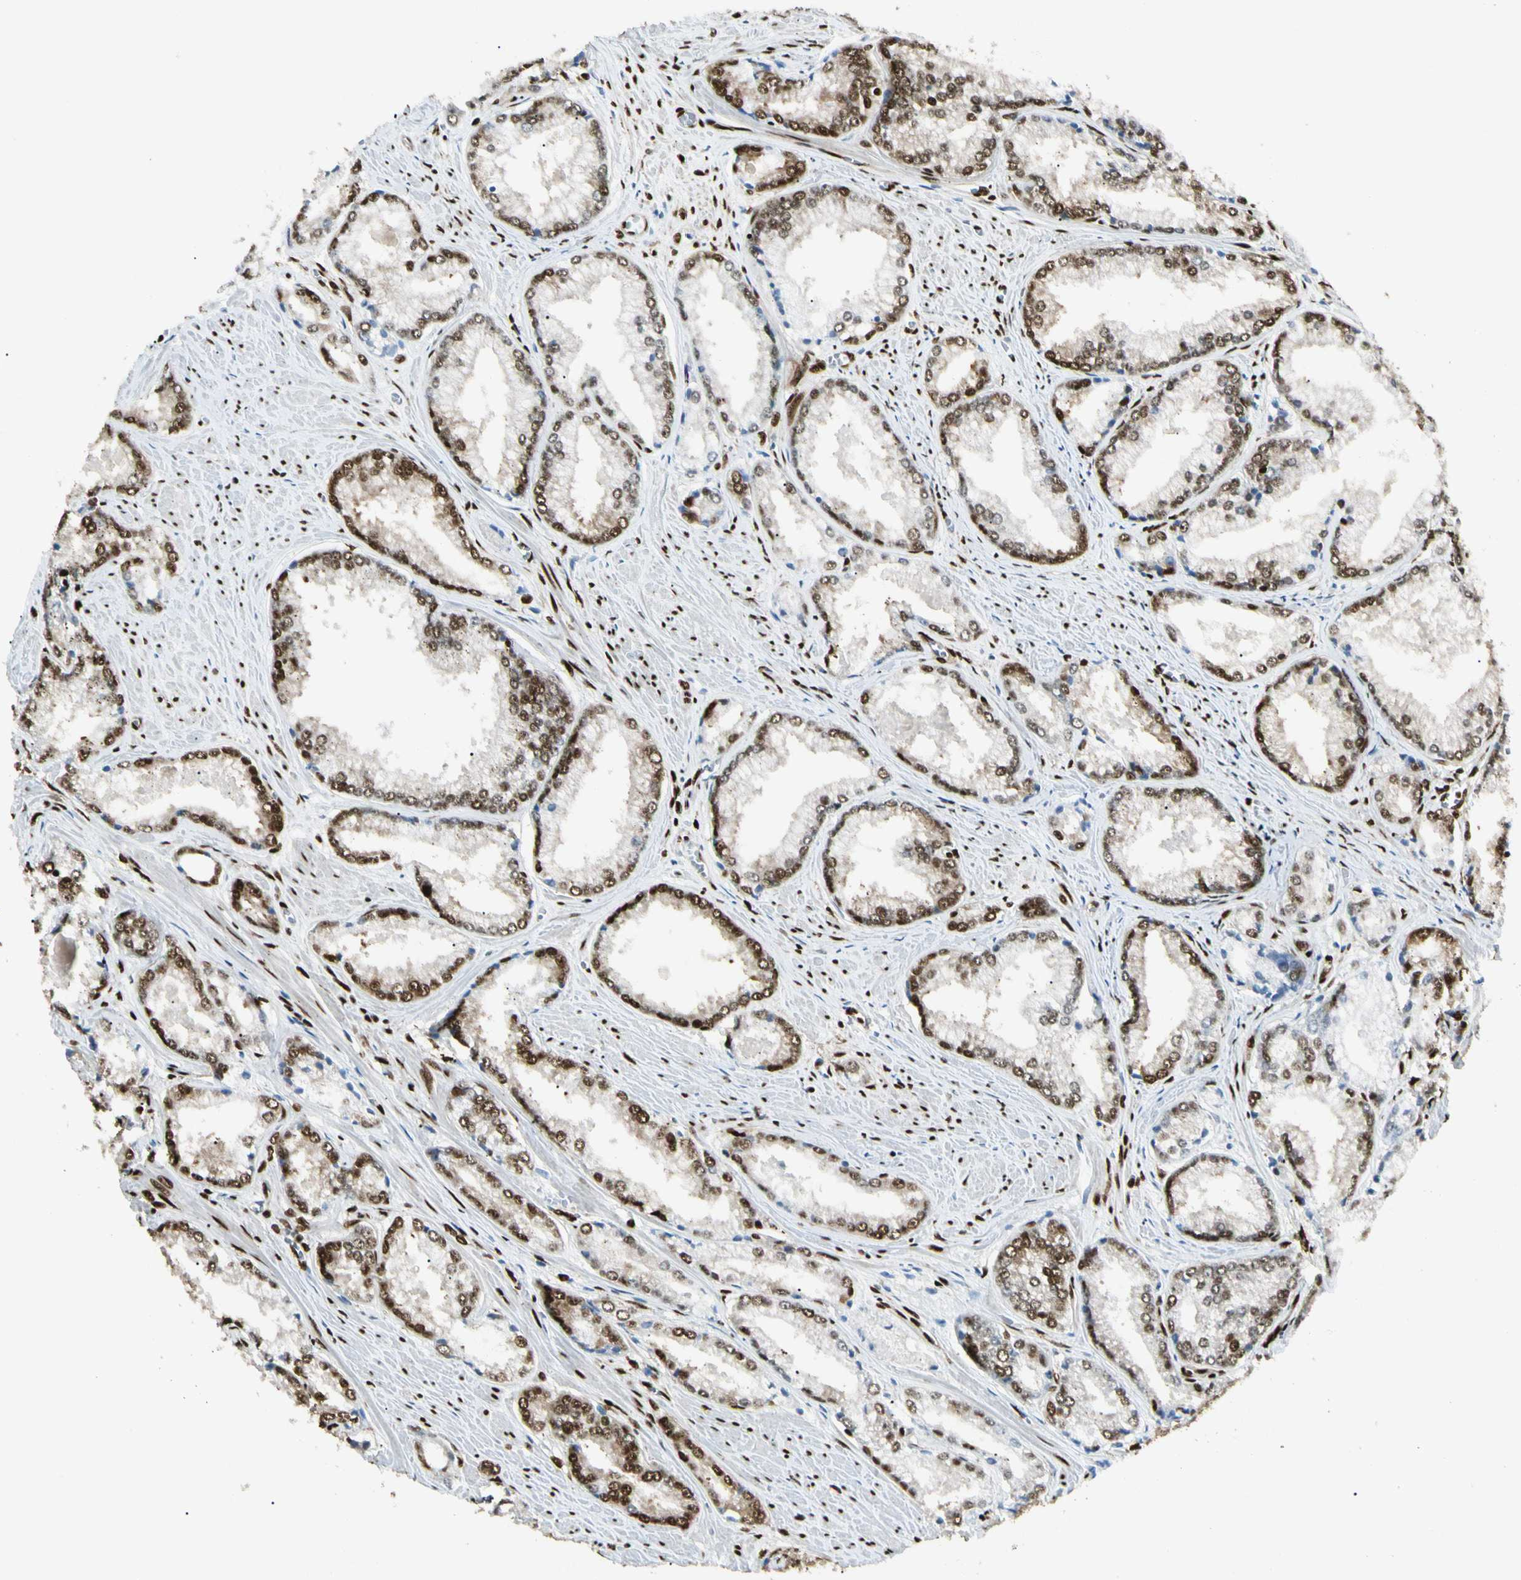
{"staining": {"intensity": "strong", "quantity": ">75%", "location": "cytoplasmic/membranous,nuclear"}, "tissue": "prostate cancer", "cell_type": "Tumor cells", "image_type": "cancer", "snomed": [{"axis": "morphology", "description": "Adenocarcinoma, Low grade"}, {"axis": "topography", "description": "Prostate"}], "caption": "Low-grade adenocarcinoma (prostate) stained with immunohistochemistry (IHC) demonstrates strong cytoplasmic/membranous and nuclear positivity in approximately >75% of tumor cells.", "gene": "FUS", "patient": {"sex": "male", "age": 64}}